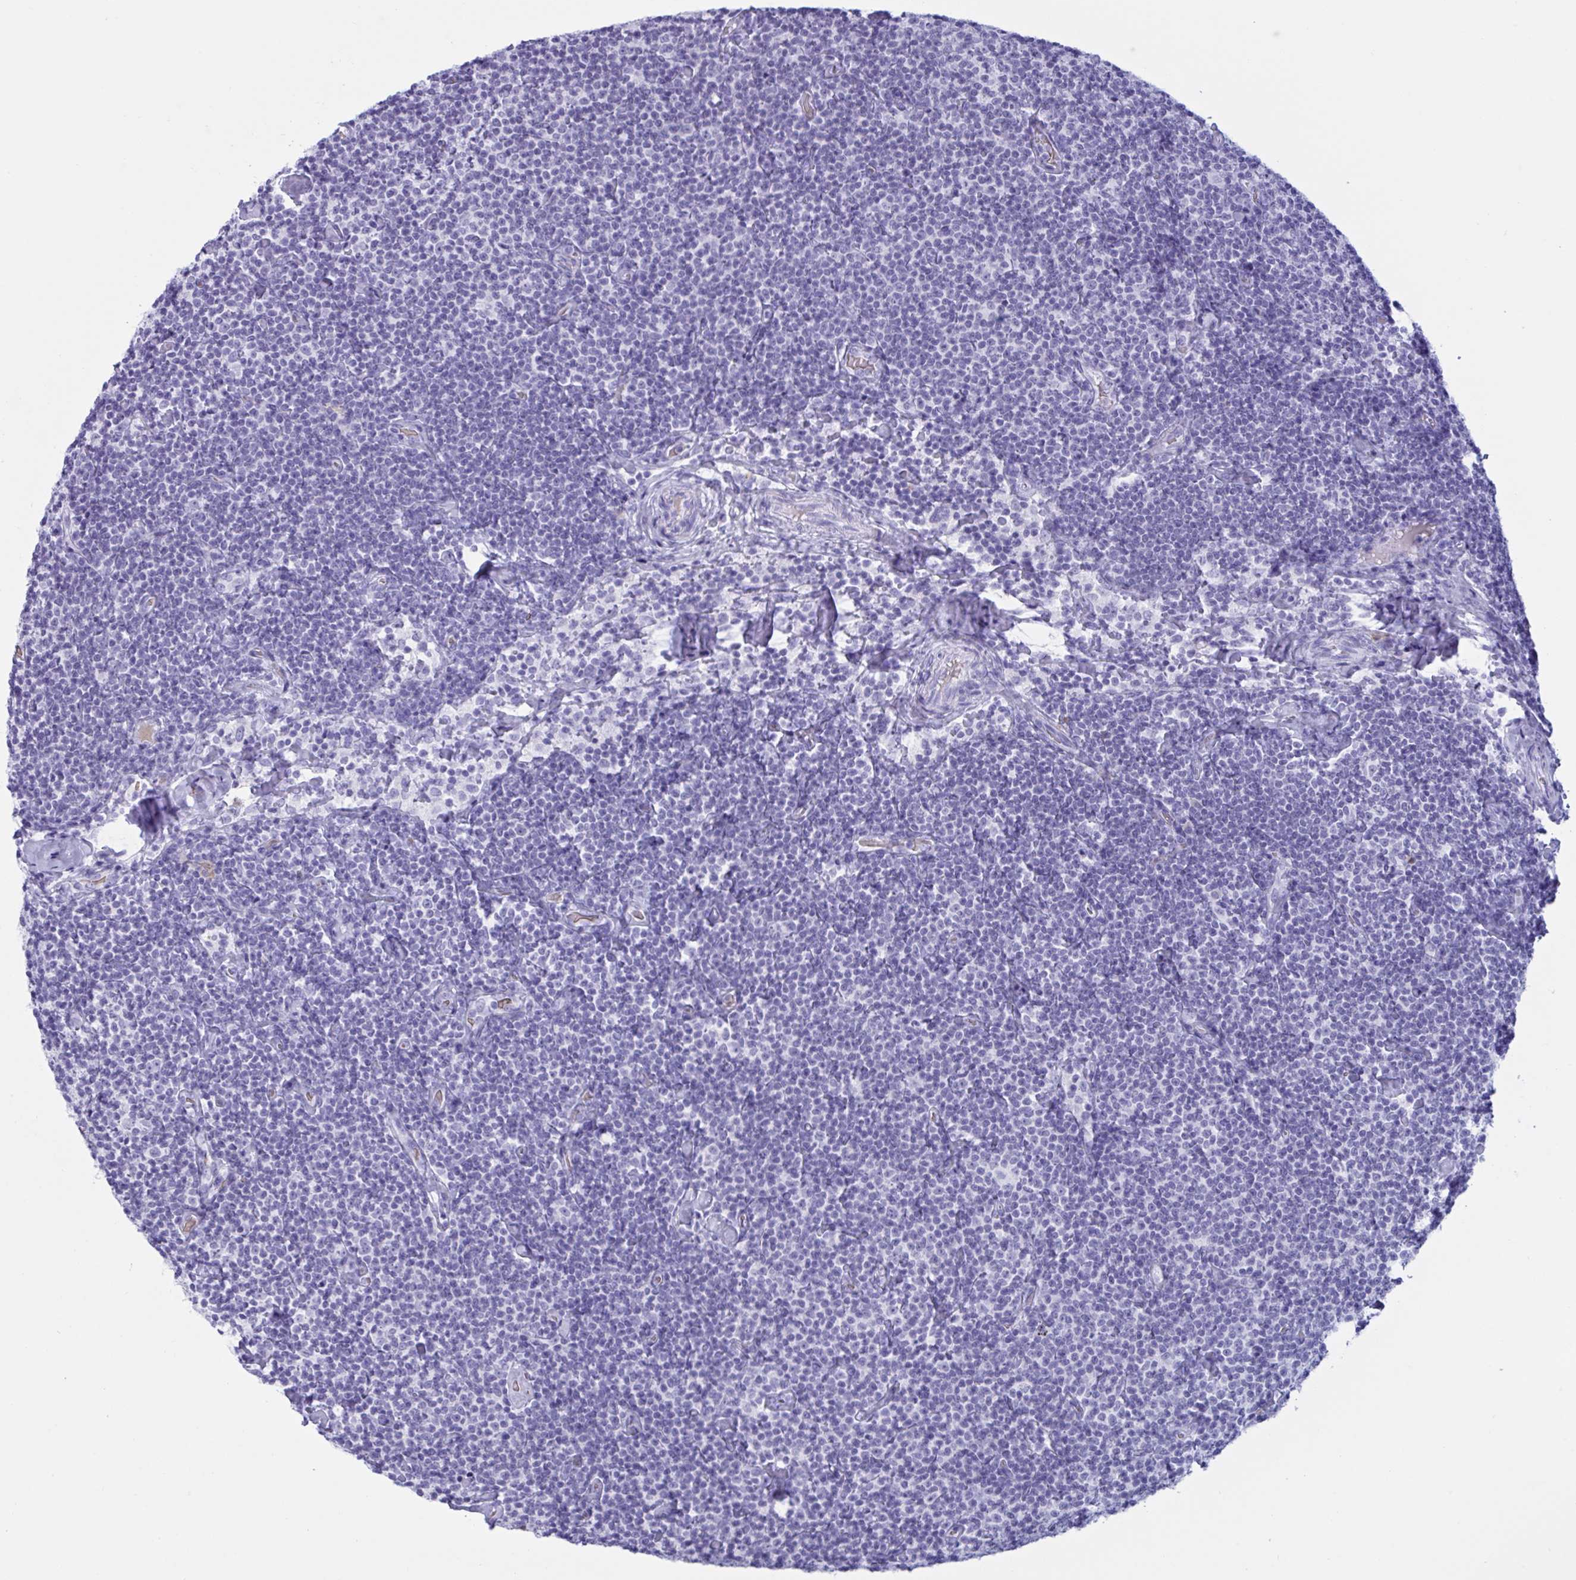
{"staining": {"intensity": "negative", "quantity": "none", "location": "none"}, "tissue": "lymphoma", "cell_type": "Tumor cells", "image_type": "cancer", "snomed": [{"axis": "morphology", "description": "Malignant lymphoma, non-Hodgkin's type, Low grade"}, {"axis": "topography", "description": "Lymph node"}], "caption": "The micrograph demonstrates no significant staining in tumor cells of low-grade malignant lymphoma, non-Hodgkin's type. (DAB IHC, high magnification).", "gene": "SLC2A1", "patient": {"sex": "male", "age": 81}}